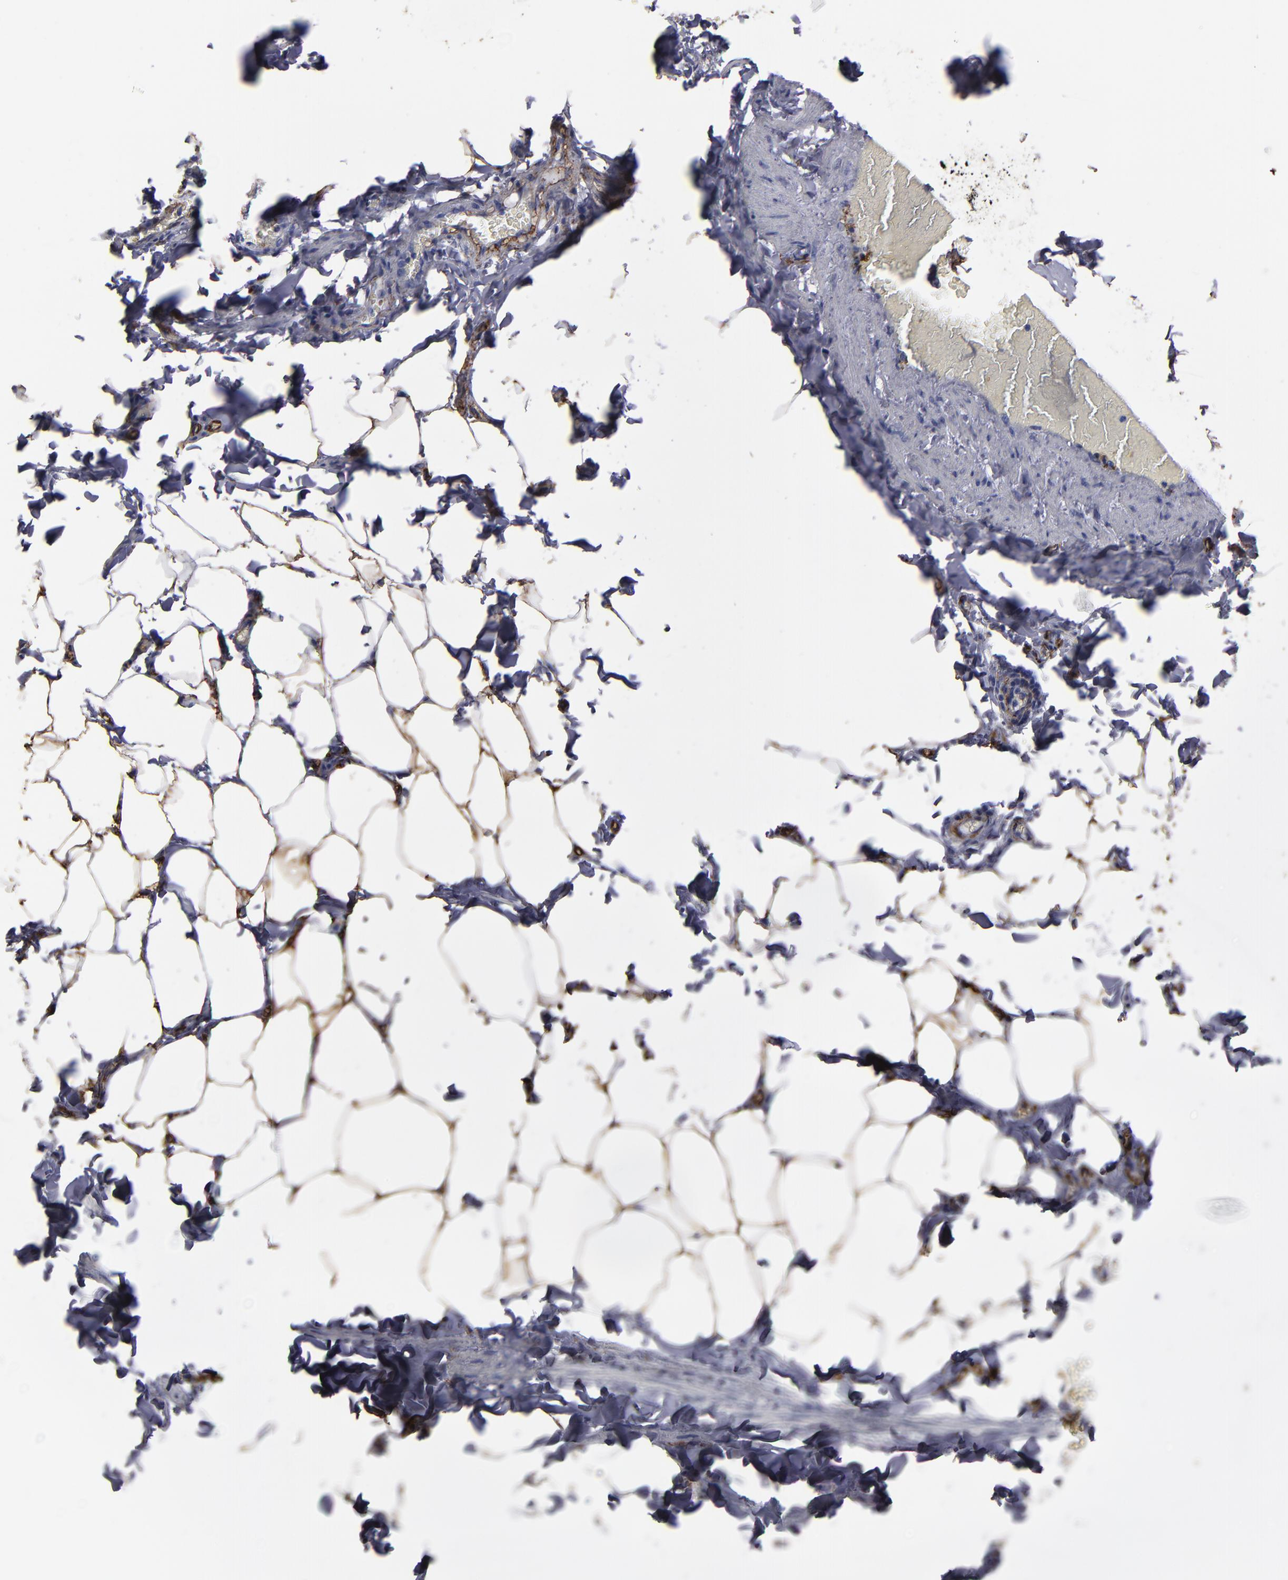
{"staining": {"intensity": "strong", "quantity": ">75%", "location": "cytoplasmic/membranous"}, "tissue": "adipose tissue", "cell_type": "Adipocytes", "image_type": "normal", "snomed": [{"axis": "morphology", "description": "Normal tissue, NOS"}, {"axis": "topography", "description": "Vascular tissue"}], "caption": "Brown immunohistochemical staining in benign human adipose tissue exhibits strong cytoplasmic/membranous expression in approximately >75% of adipocytes. The staining is performed using DAB brown chromogen to label protein expression. The nuclei are counter-stained blue using hematoxylin.", "gene": "CD36", "patient": {"sex": "male", "age": 41}}